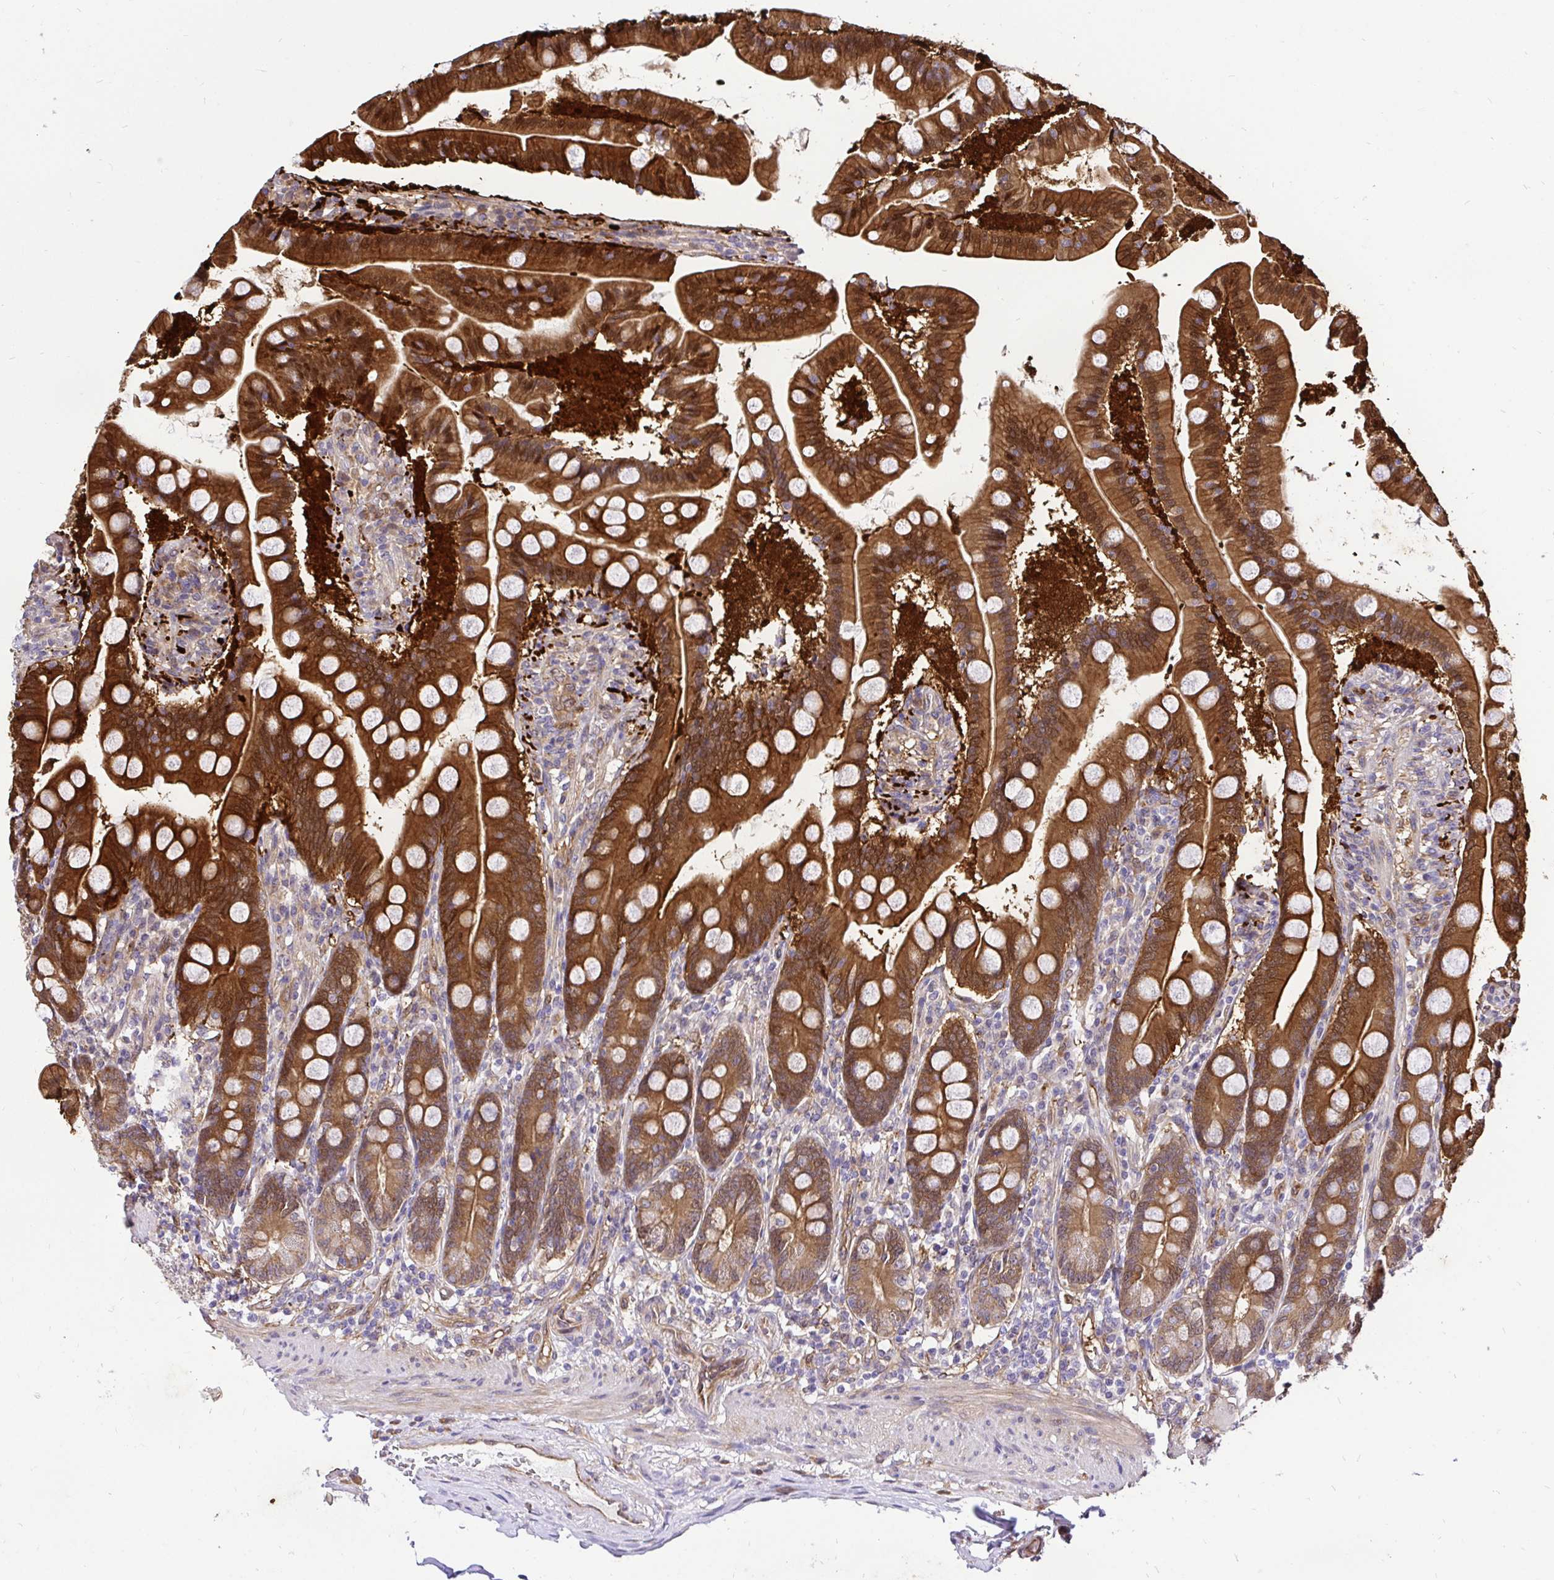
{"staining": {"intensity": "strong", "quantity": ">75%", "location": "cytoplasmic/membranous"}, "tissue": "duodenum", "cell_type": "Glandular cells", "image_type": "normal", "snomed": [{"axis": "morphology", "description": "Normal tissue, NOS"}, {"axis": "topography", "description": "Duodenum"}], "caption": "Approximately >75% of glandular cells in normal human duodenum exhibit strong cytoplasmic/membranous protein positivity as visualized by brown immunohistochemical staining.", "gene": "CCDC122", "patient": {"sex": "female", "age": 67}}